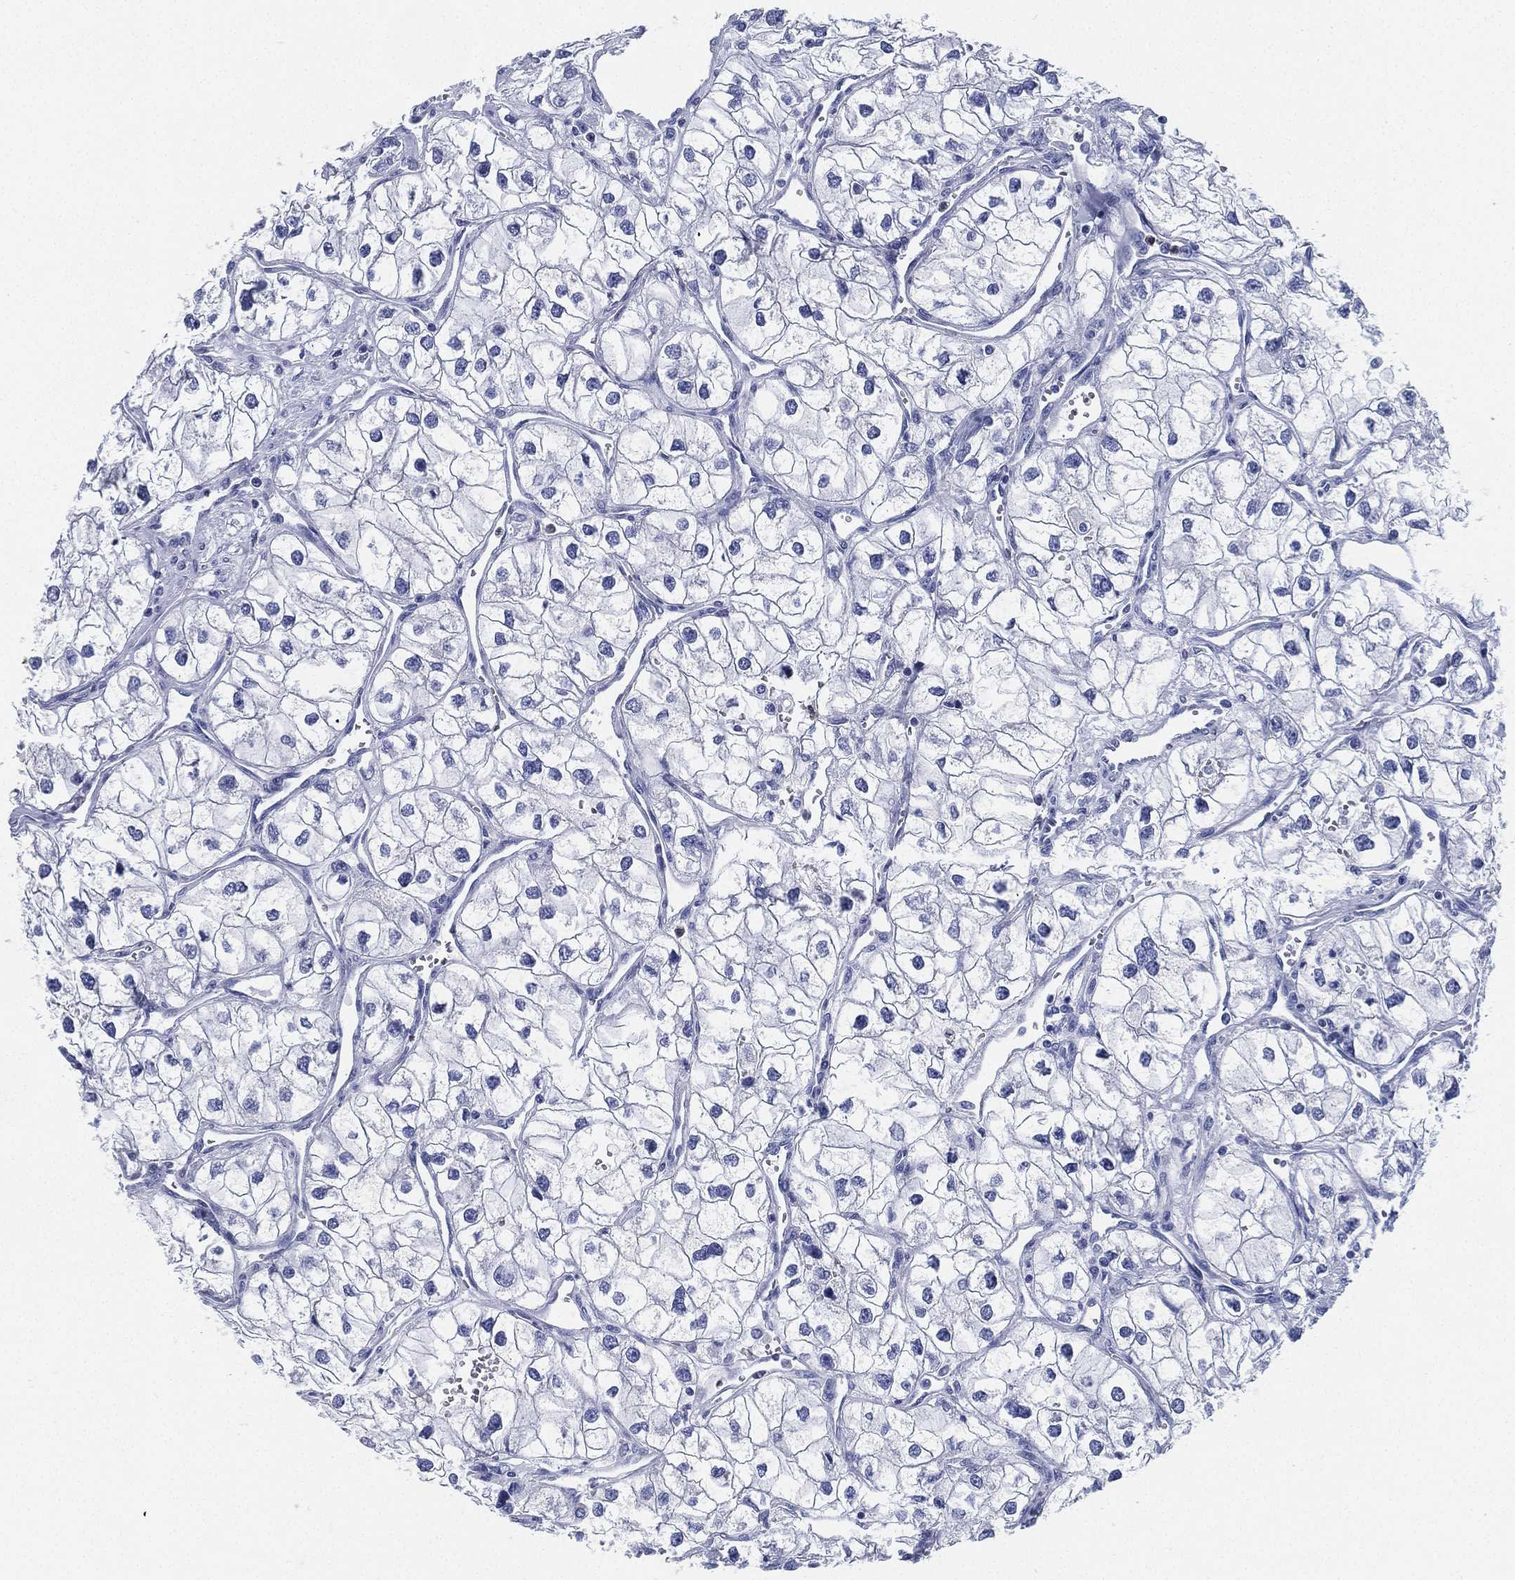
{"staining": {"intensity": "negative", "quantity": "none", "location": "none"}, "tissue": "renal cancer", "cell_type": "Tumor cells", "image_type": "cancer", "snomed": [{"axis": "morphology", "description": "Adenocarcinoma, NOS"}, {"axis": "topography", "description": "Kidney"}], "caption": "High magnification brightfield microscopy of renal adenocarcinoma stained with DAB (3,3'-diaminobenzidine) (brown) and counterstained with hematoxylin (blue): tumor cells show no significant expression.", "gene": "DEFB121", "patient": {"sex": "male", "age": 59}}